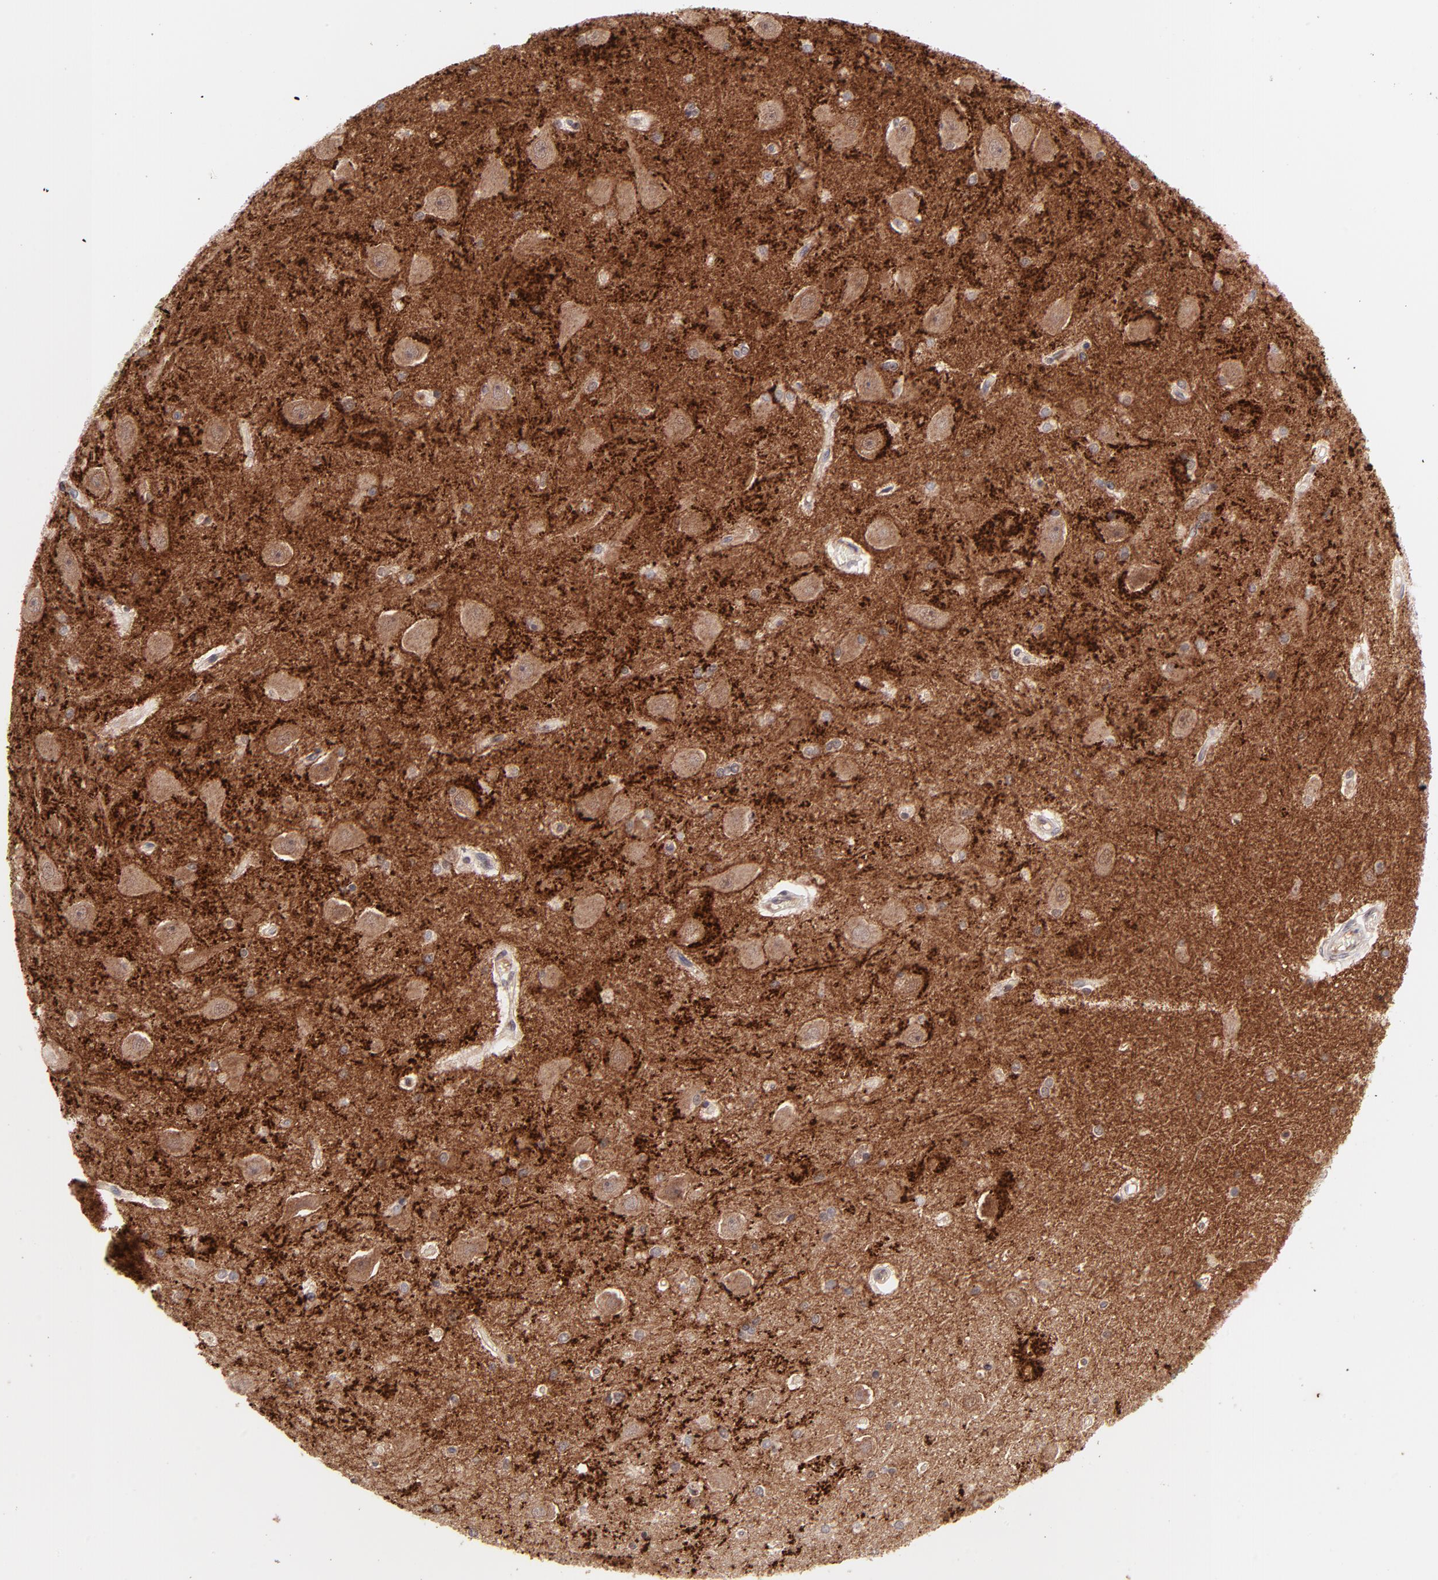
{"staining": {"intensity": "negative", "quantity": "none", "location": "none"}, "tissue": "hippocampus", "cell_type": "Glial cells", "image_type": "normal", "snomed": [{"axis": "morphology", "description": "Normal tissue, NOS"}, {"axis": "topography", "description": "Hippocampus"}], "caption": "Immunohistochemistry (IHC) image of normal hippocampus: hippocampus stained with DAB exhibits no significant protein positivity in glial cells.", "gene": "MED12", "patient": {"sex": "female", "age": 54}}